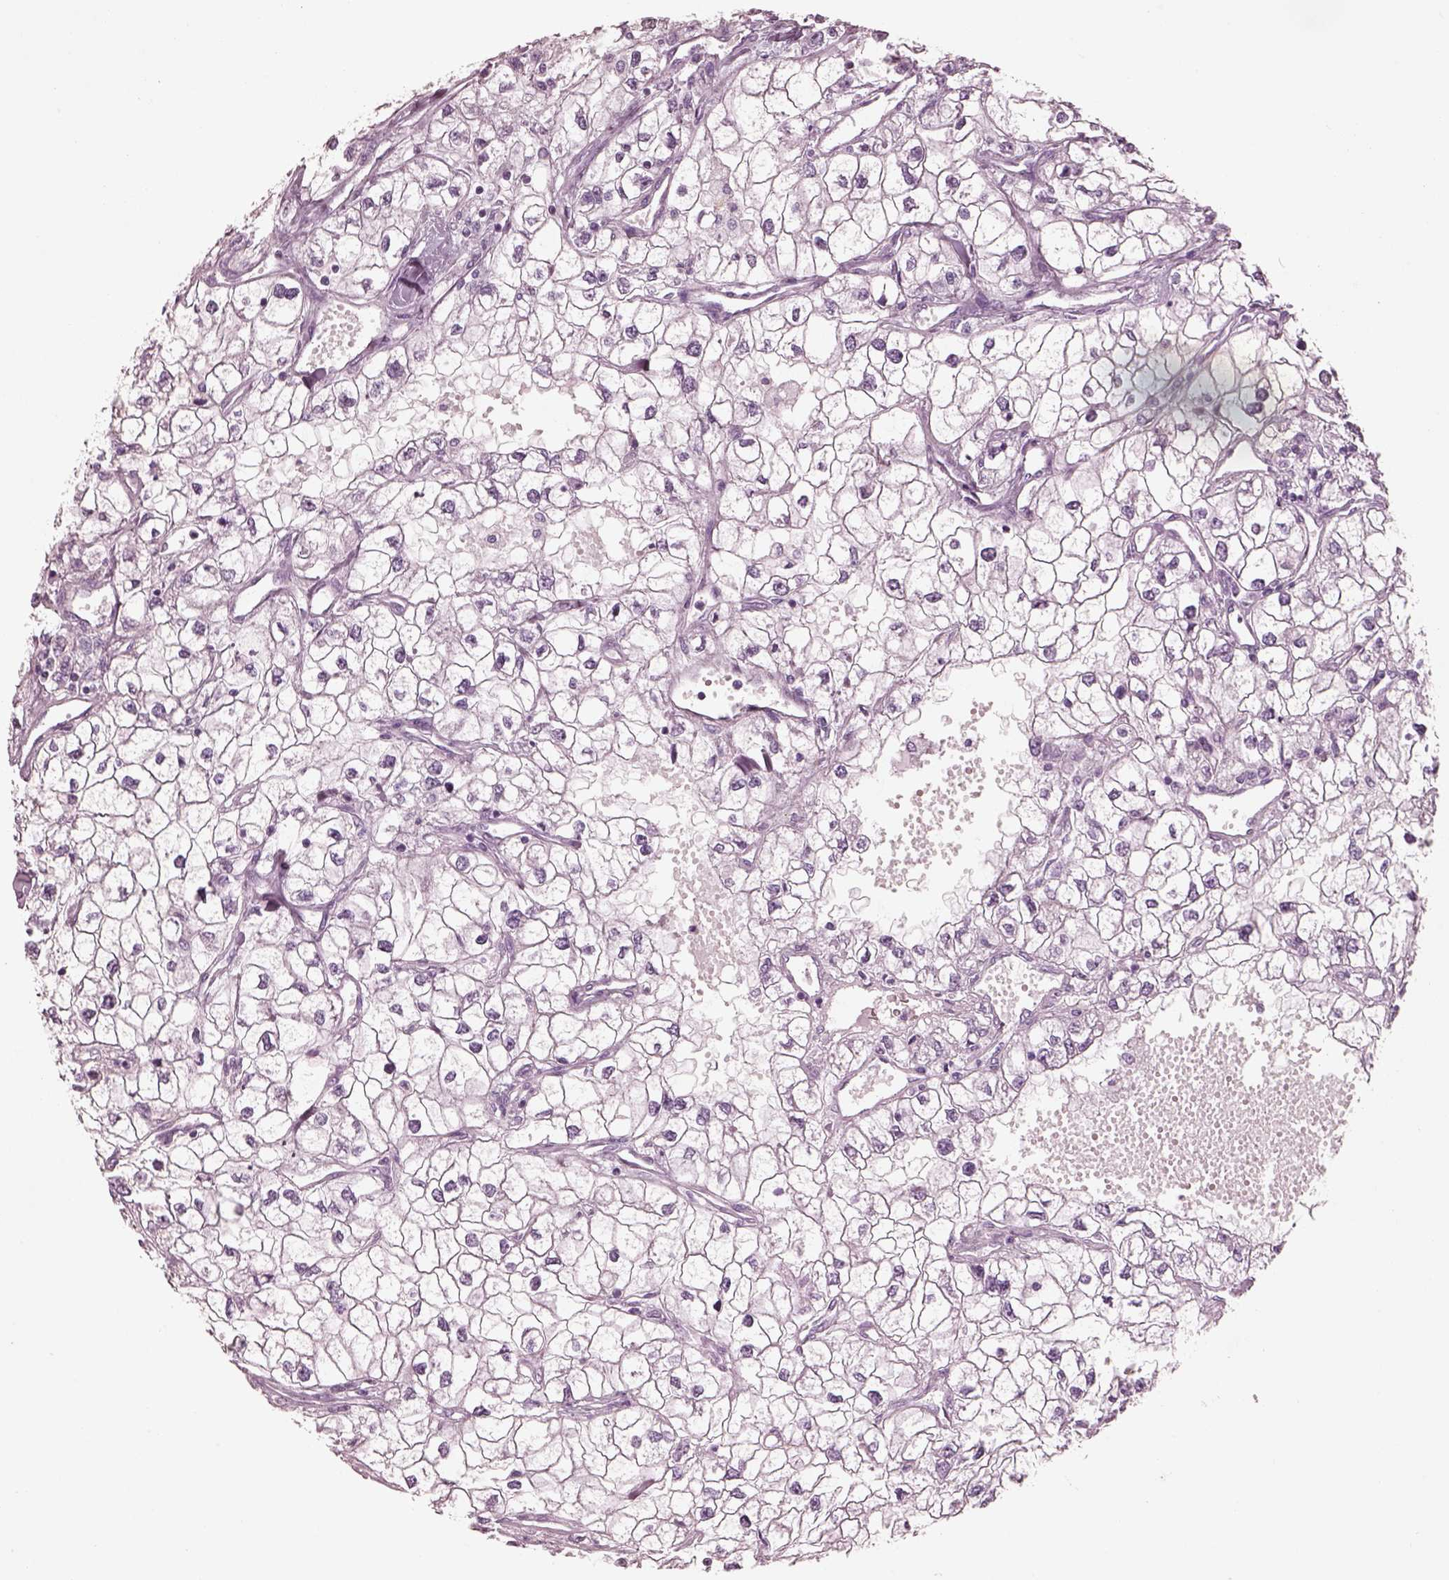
{"staining": {"intensity": "negative", "quantity": "none", "location": "none"}, "tissue": "renal cancer", "cell_type": "Tumor cells", "image_type": "cancer", "snomed": [{"axis": "morphology", "description": "Adenocarcinoma, NOS"}, {"axis": "topography", "description": "Kidney"}], "caption": "Adenocarcinoma (renal) stained for a protein using immunohistochemistry (IHC) displays no staining tumor cells.", "gene": "KRTAP24-1", "patient": {"sex": "male", "age": 59}}